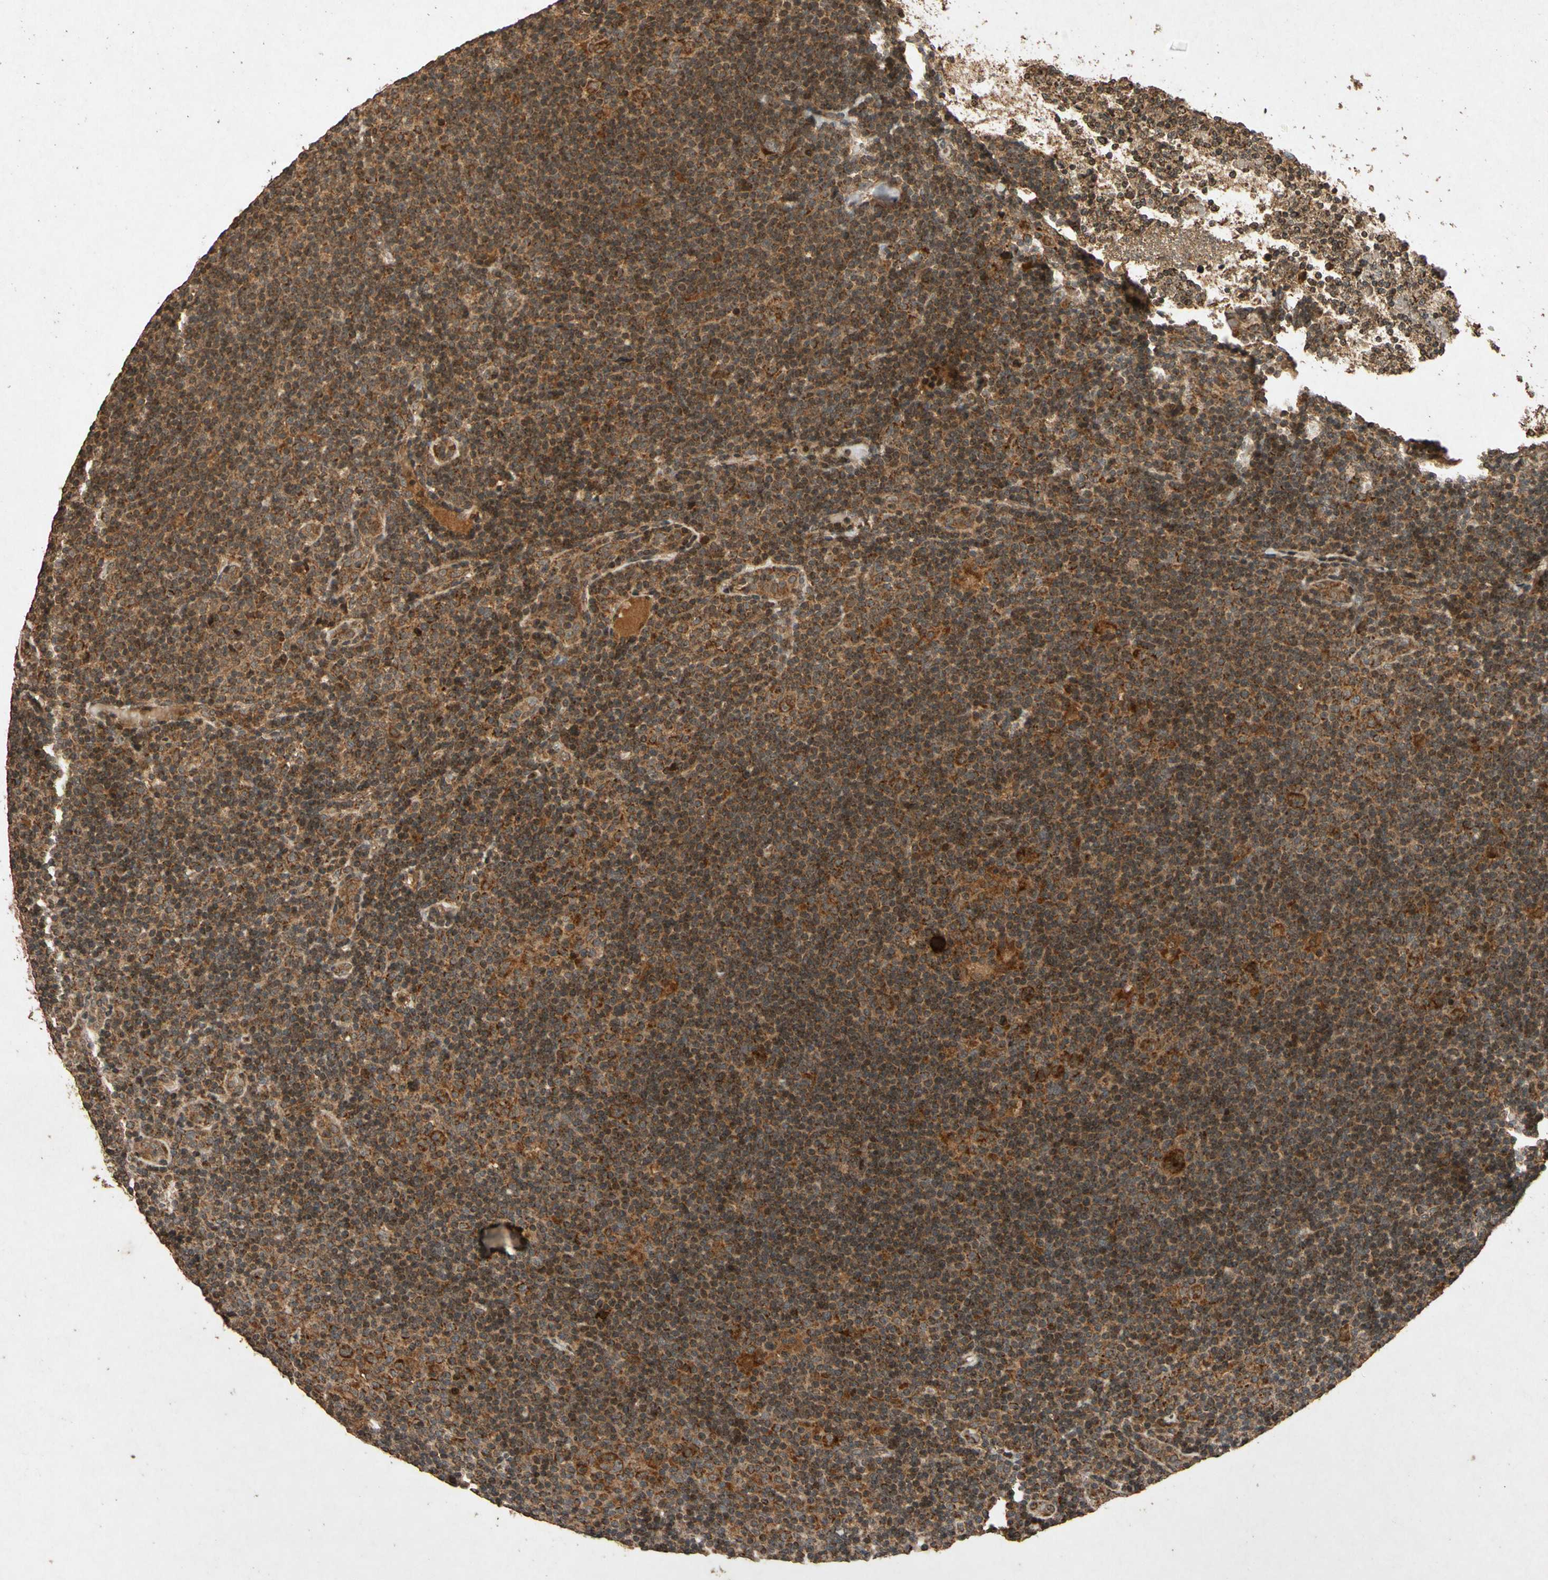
{"staining": {"intensity": "strong", "quantity": ">75%", "location": "cytoplasmic/membranous"}, "tissue": "lymphoma", "cell_type": "Tumor cells", "image_type": "cancer", "snomed": [{"axis": "morphology", "description": "Hodgkin's disease, NOS"}, {"axis": "topography", "description": "Lymph node"}], "caption": "Lymphoma was stained to show a protein in brown. There is high levels of strong cytoplasmic/membranous positivity in about >75% of tumor cells.", "gene": "TXN2", "patient": {"sex": "female", "age": 57}}